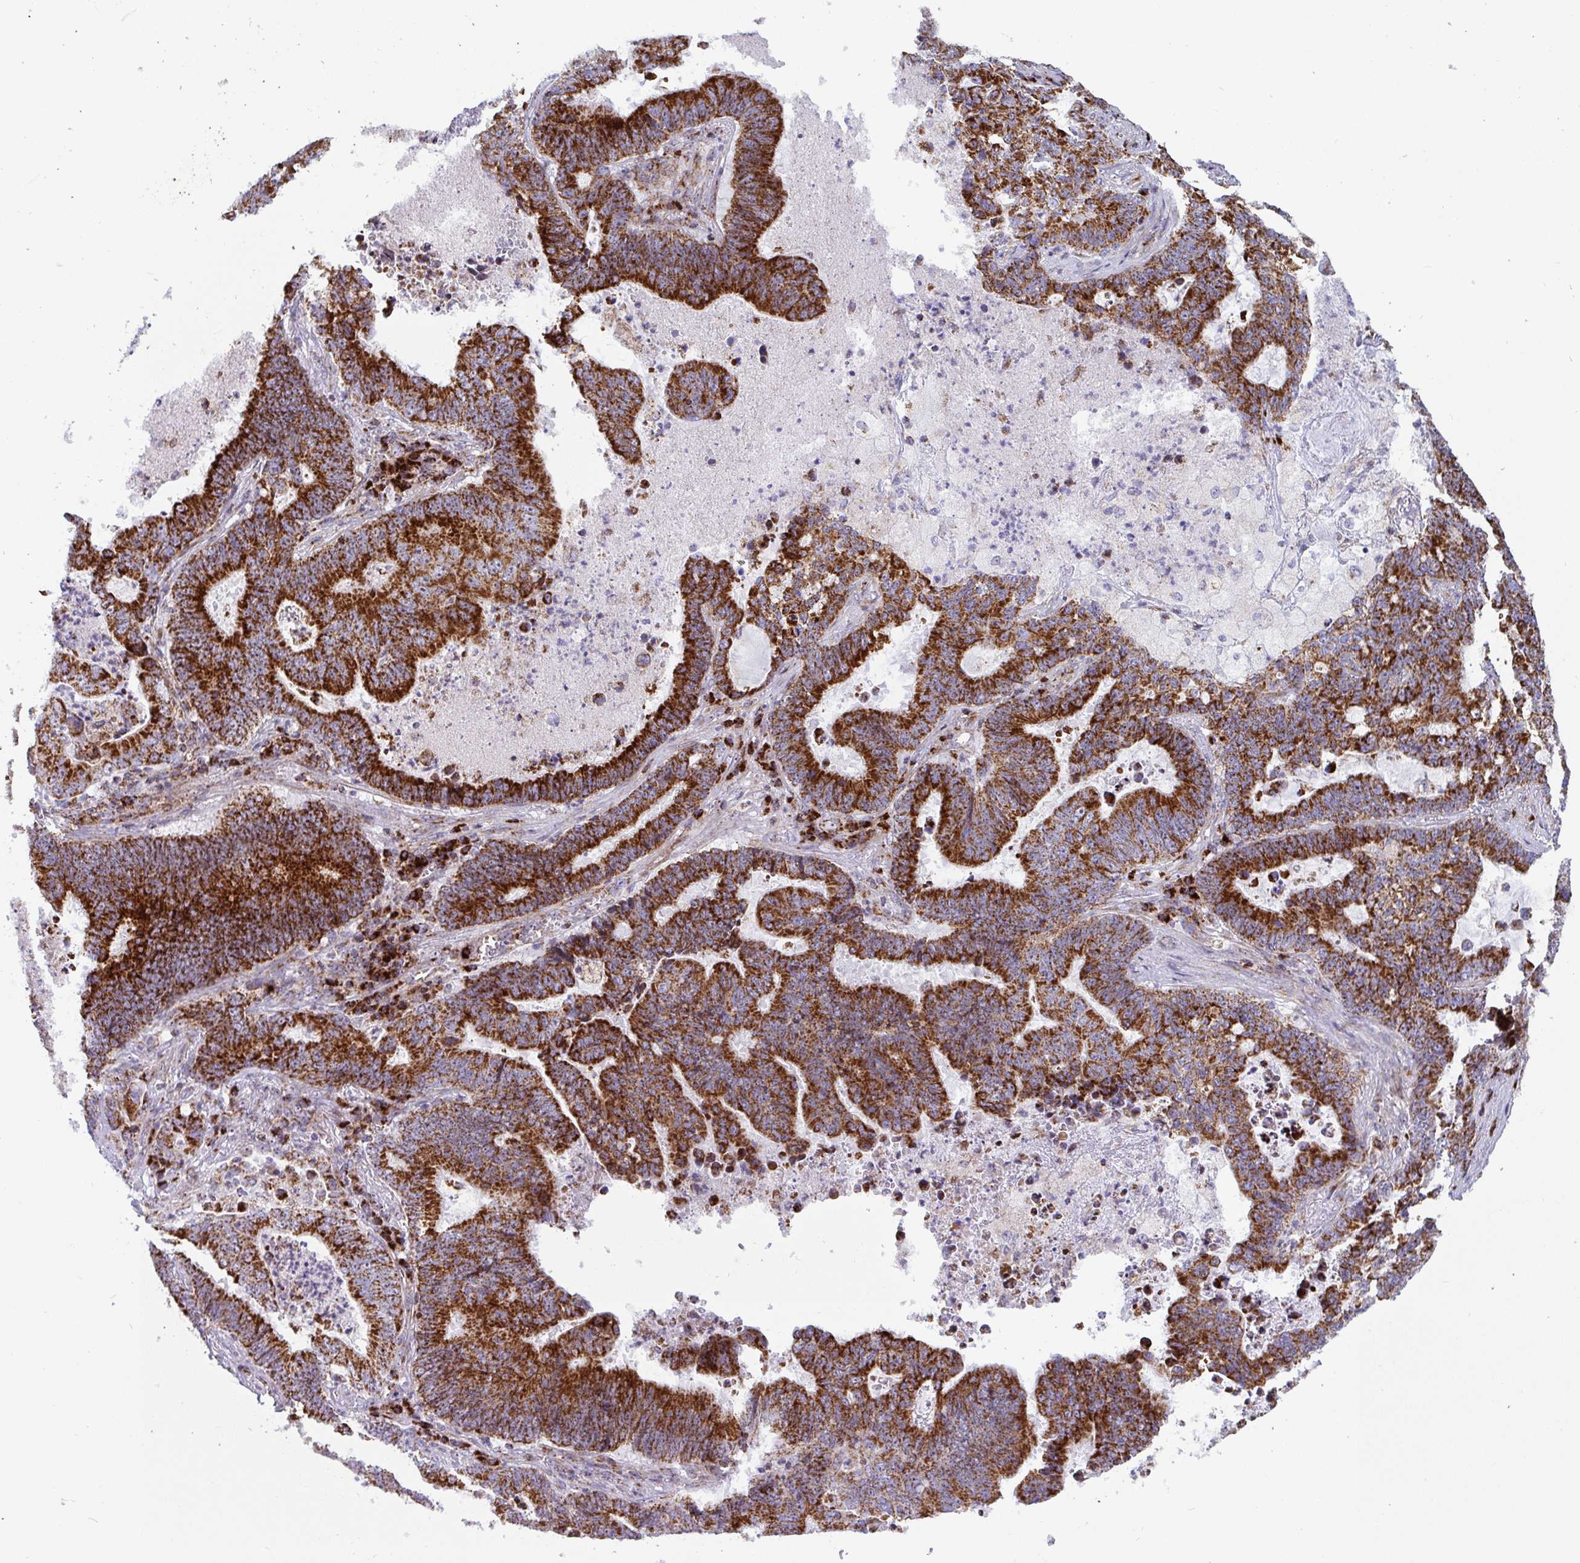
{"staining": {"intensity": "strong", "quantity": ">75%", "location": "cytoplasmic/membranous"}, "tissue": "lung cancer", "cell_type": "Tumor cells", "image_type": "cancer", "snomed": [{"axis": "morphology", "description": "Aneuploidy"}, {"axis": "morphology", "description": "Adenocarcinoma, NOS"}, {"axis": "morphology", "description": "Adenocarcinoma primary or metastatic"}, {"axis": "topography", "description": "Lung"}], "caption": "The image shows staining of lung adenocarcinoma primary or metastatic, revealing strong cytoplasmic/membranous protein positivity (brown color) within tumor cells.", "gene": "ATP5MJ", "patient": {"sex": "female", "age": 75}}